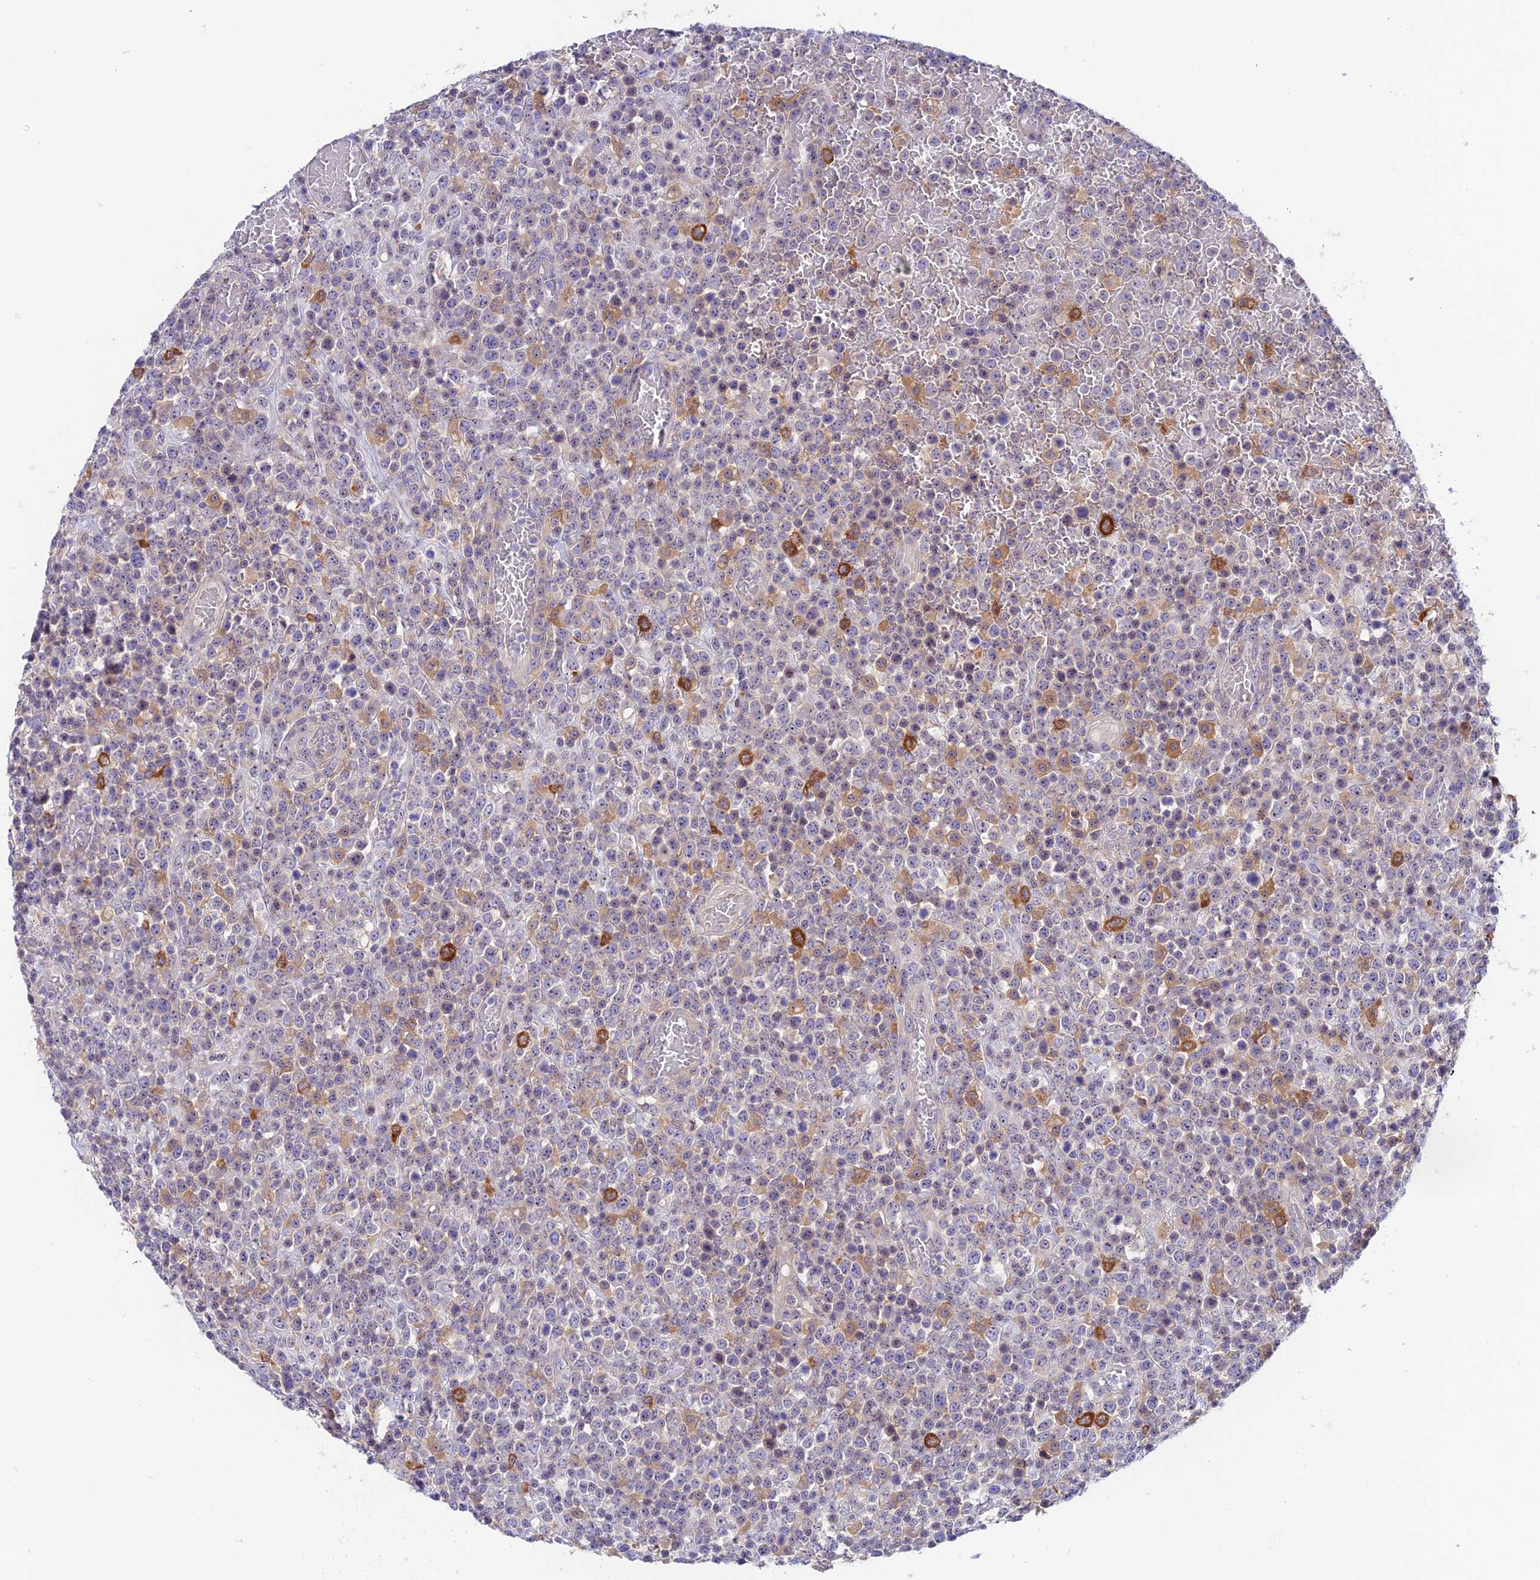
{"staining": {"intensity": "moderate", "quantity": "<25%", "location": "cytoplasmic/membranous"}, "tissue": "lymphoma", "cell_type": "Tumor cells", "image_type": "cancer", "snomed": [{"axis": "morphology", "description": "Malignant lymphoma, non-Hodgkin's type, High grade"}, {"axis": "topography", "description": "Colon"}], "caption": "Human lymphoma stained with a brown dye displays moderate cytoplasmic/membranous positive expression in approximately <25% of tumor cells.", "gene": "DUSP29", "patient": {"sex": "female", "age": 53}}